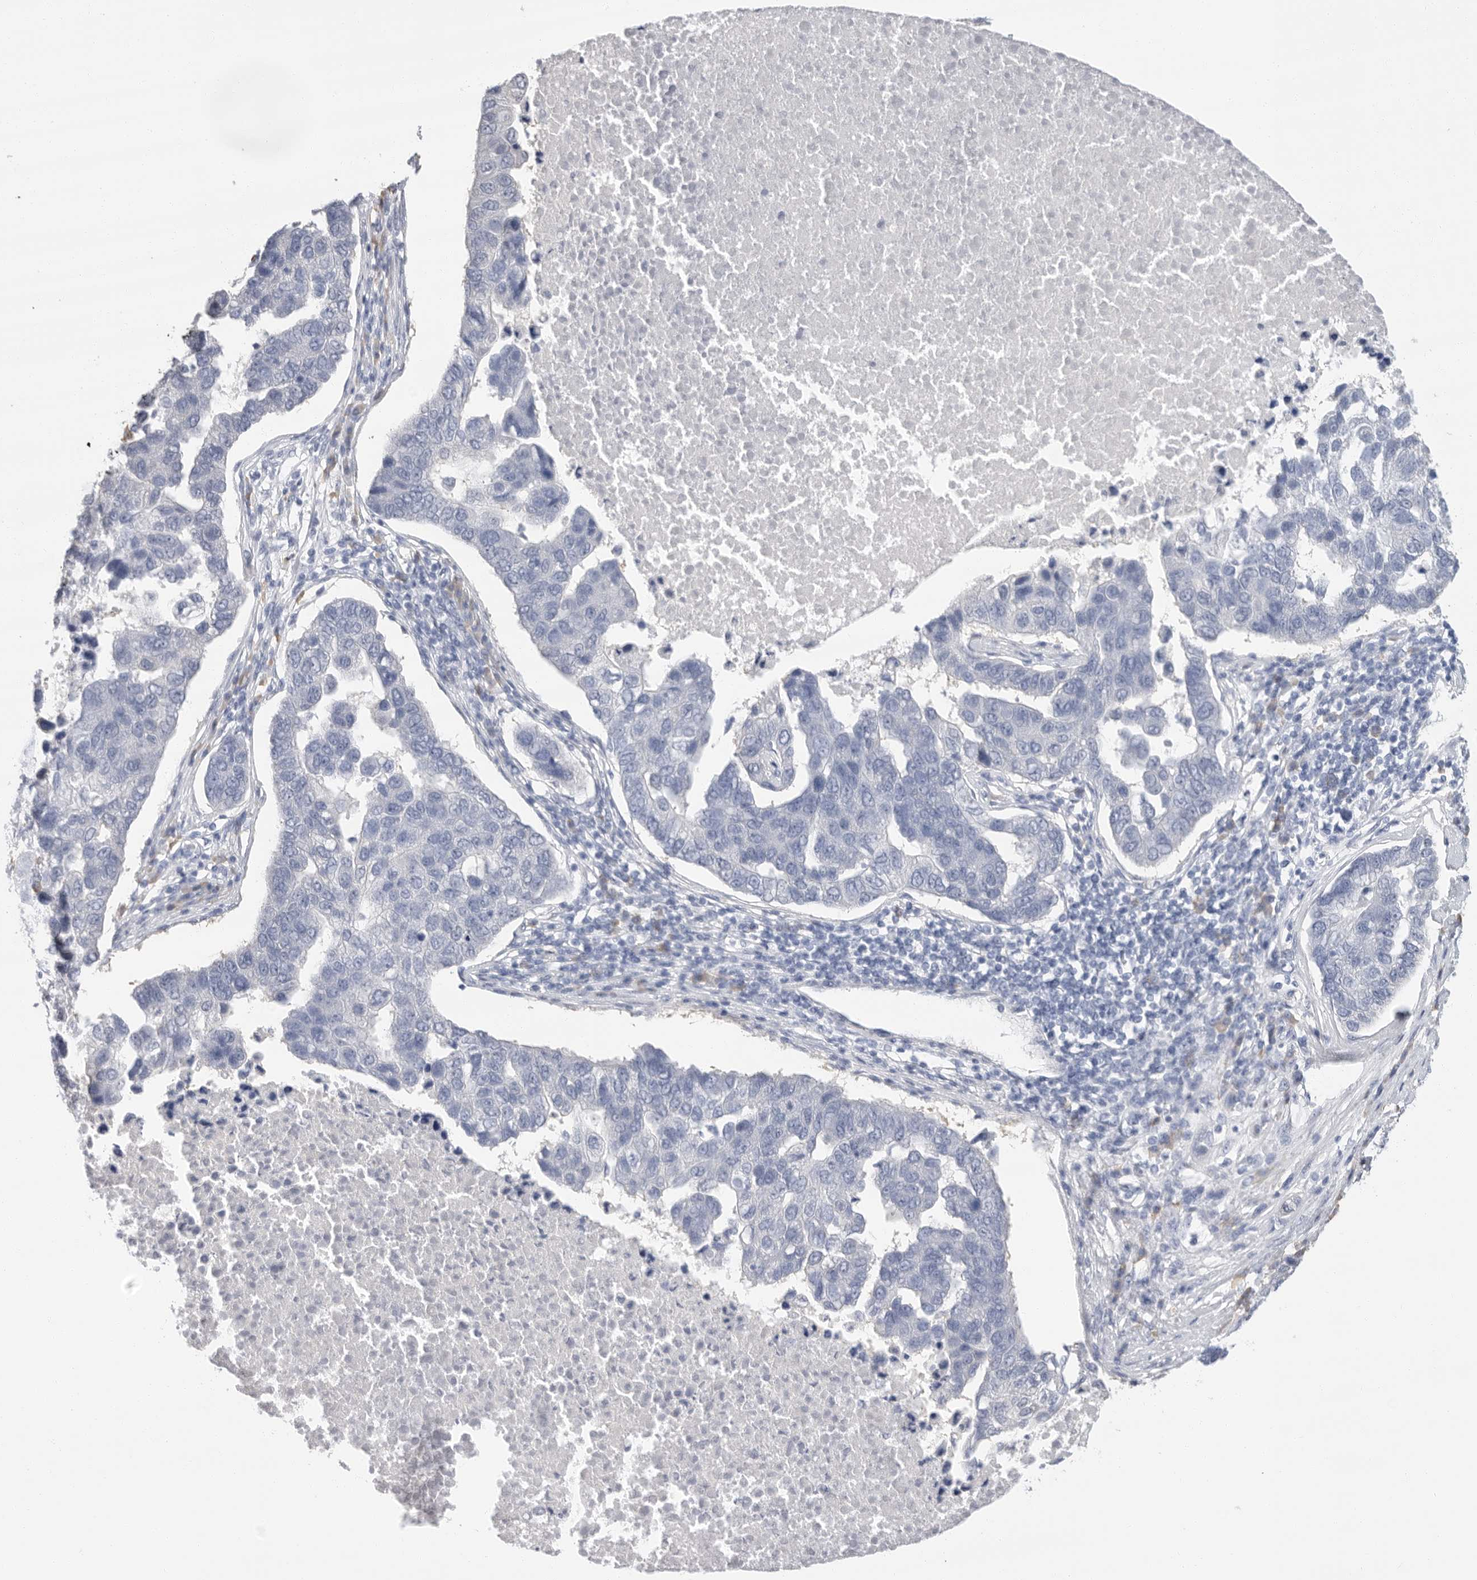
{"staining": {"intensity": "negative", "quantity": "none", "location": "none"}, "tissue": "pancreatic cancer", "cell_type": "Tumor cells", "image_type": "cancer", "snomed": [{"axis": "morphology", "description": "Adenocarcinoma, NOS"}, {"axis": "topography", "description": "Pancreas"}], "caption": "DAB immunohistochemical staining of human adenocarcinoma (pancreatic) displays no significant staining in tumor cells. (DAB IHC, high magnification).", "gene": "ARHGEF10", "patient": {"sex": "female", "age": 61}}